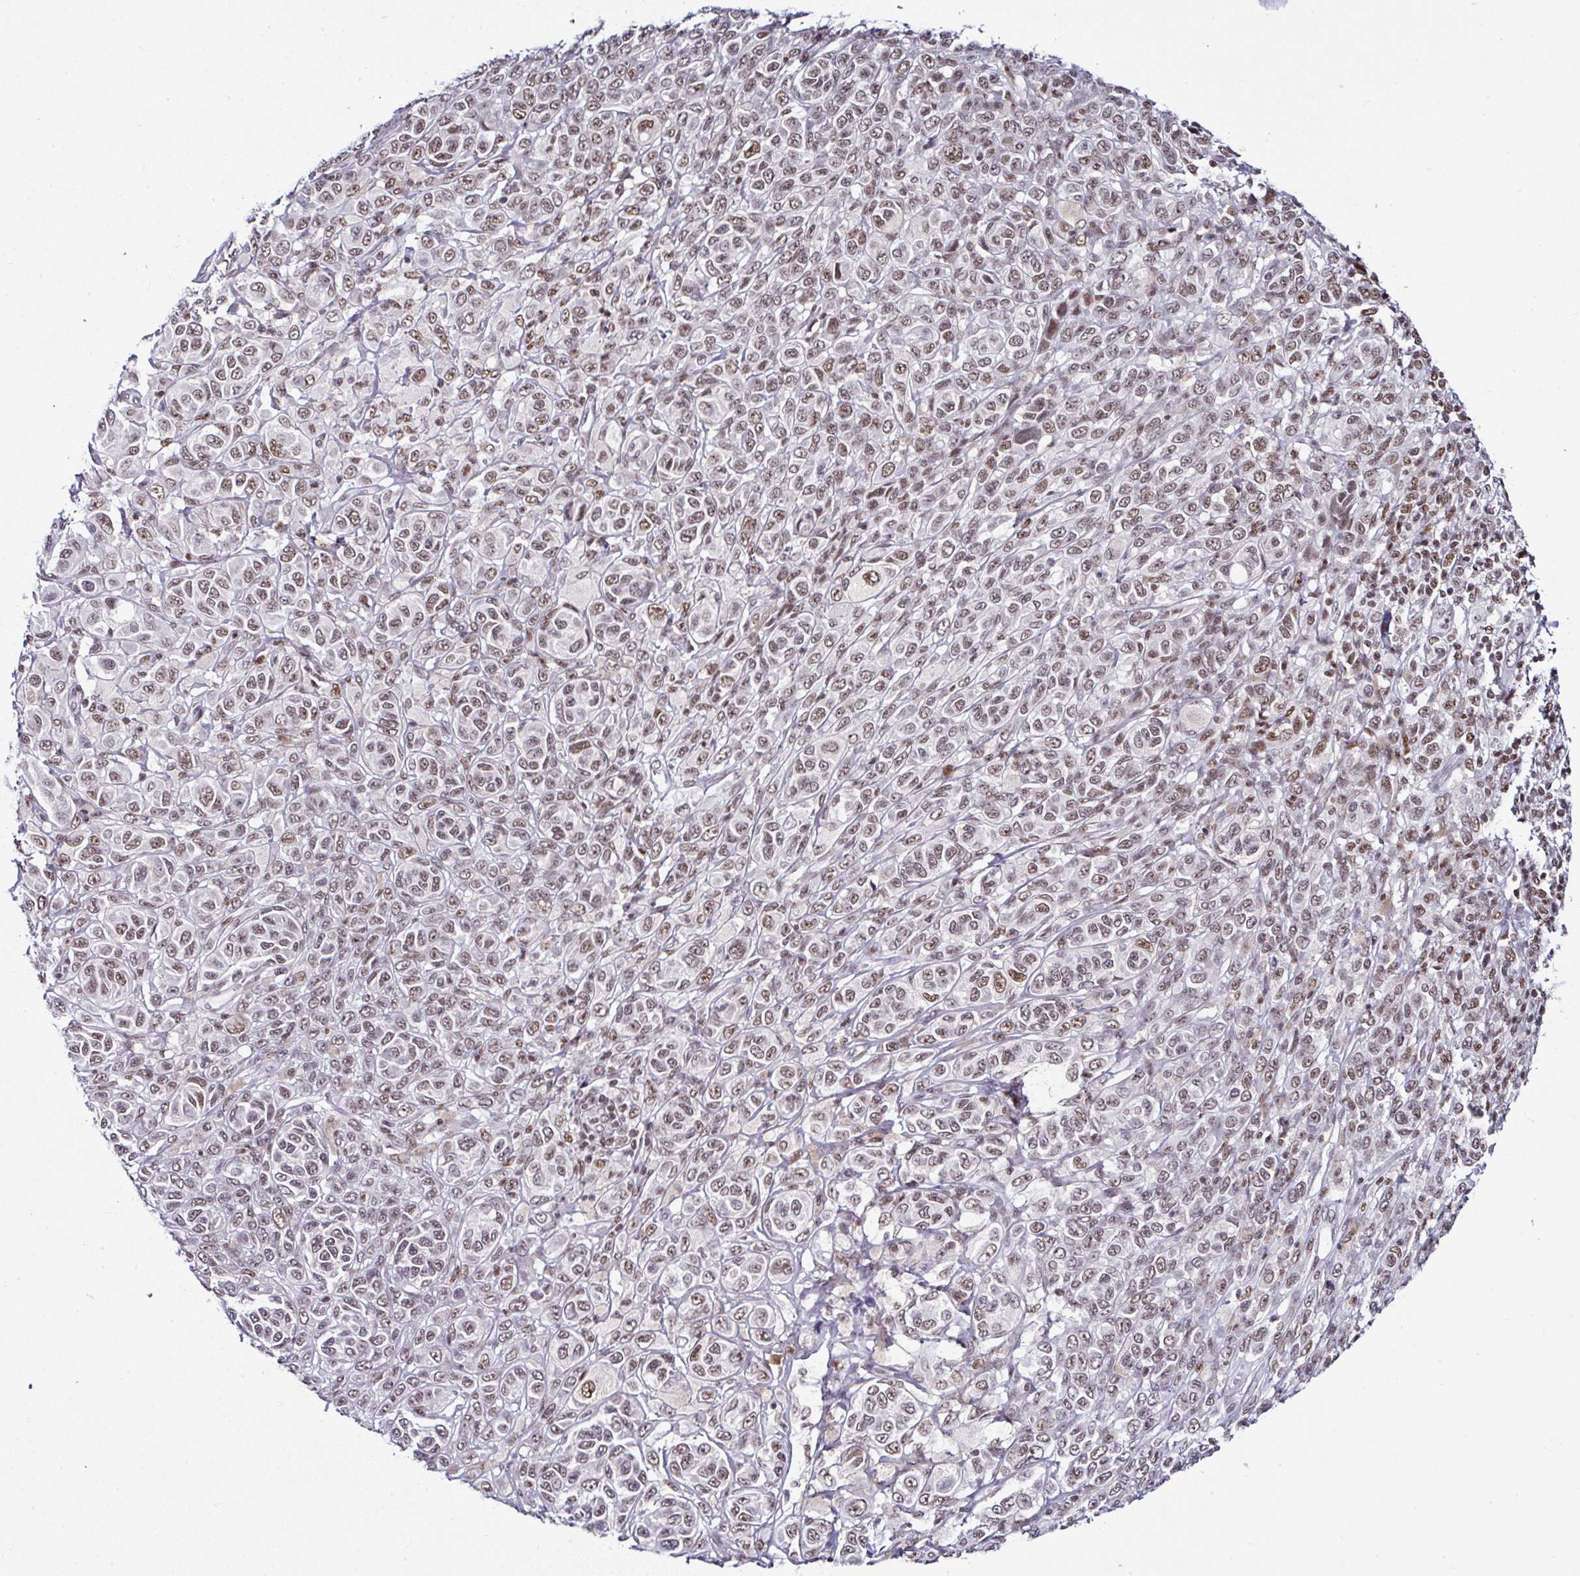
{"staining": {"intensity": "moderate", "quantity": ">75%", "location": "nuclear"}, "tissue": "melanoma", "cell_type": "Tumor cells", "image_type": "cancer", "snomed": [{"axis": "morphology", "description": "Malignant melanoma, NOS"}, {"axis": "topography", "description": "Skin"}], "caption": "IHC micrograph of human malignant melanoma stained for a protein (brown), which reveals medium levels of moderate nuclear staining in approximately >75% of tumor cells.", "gene": "DR1", "patient": {"sex": "male", "age": 42}}